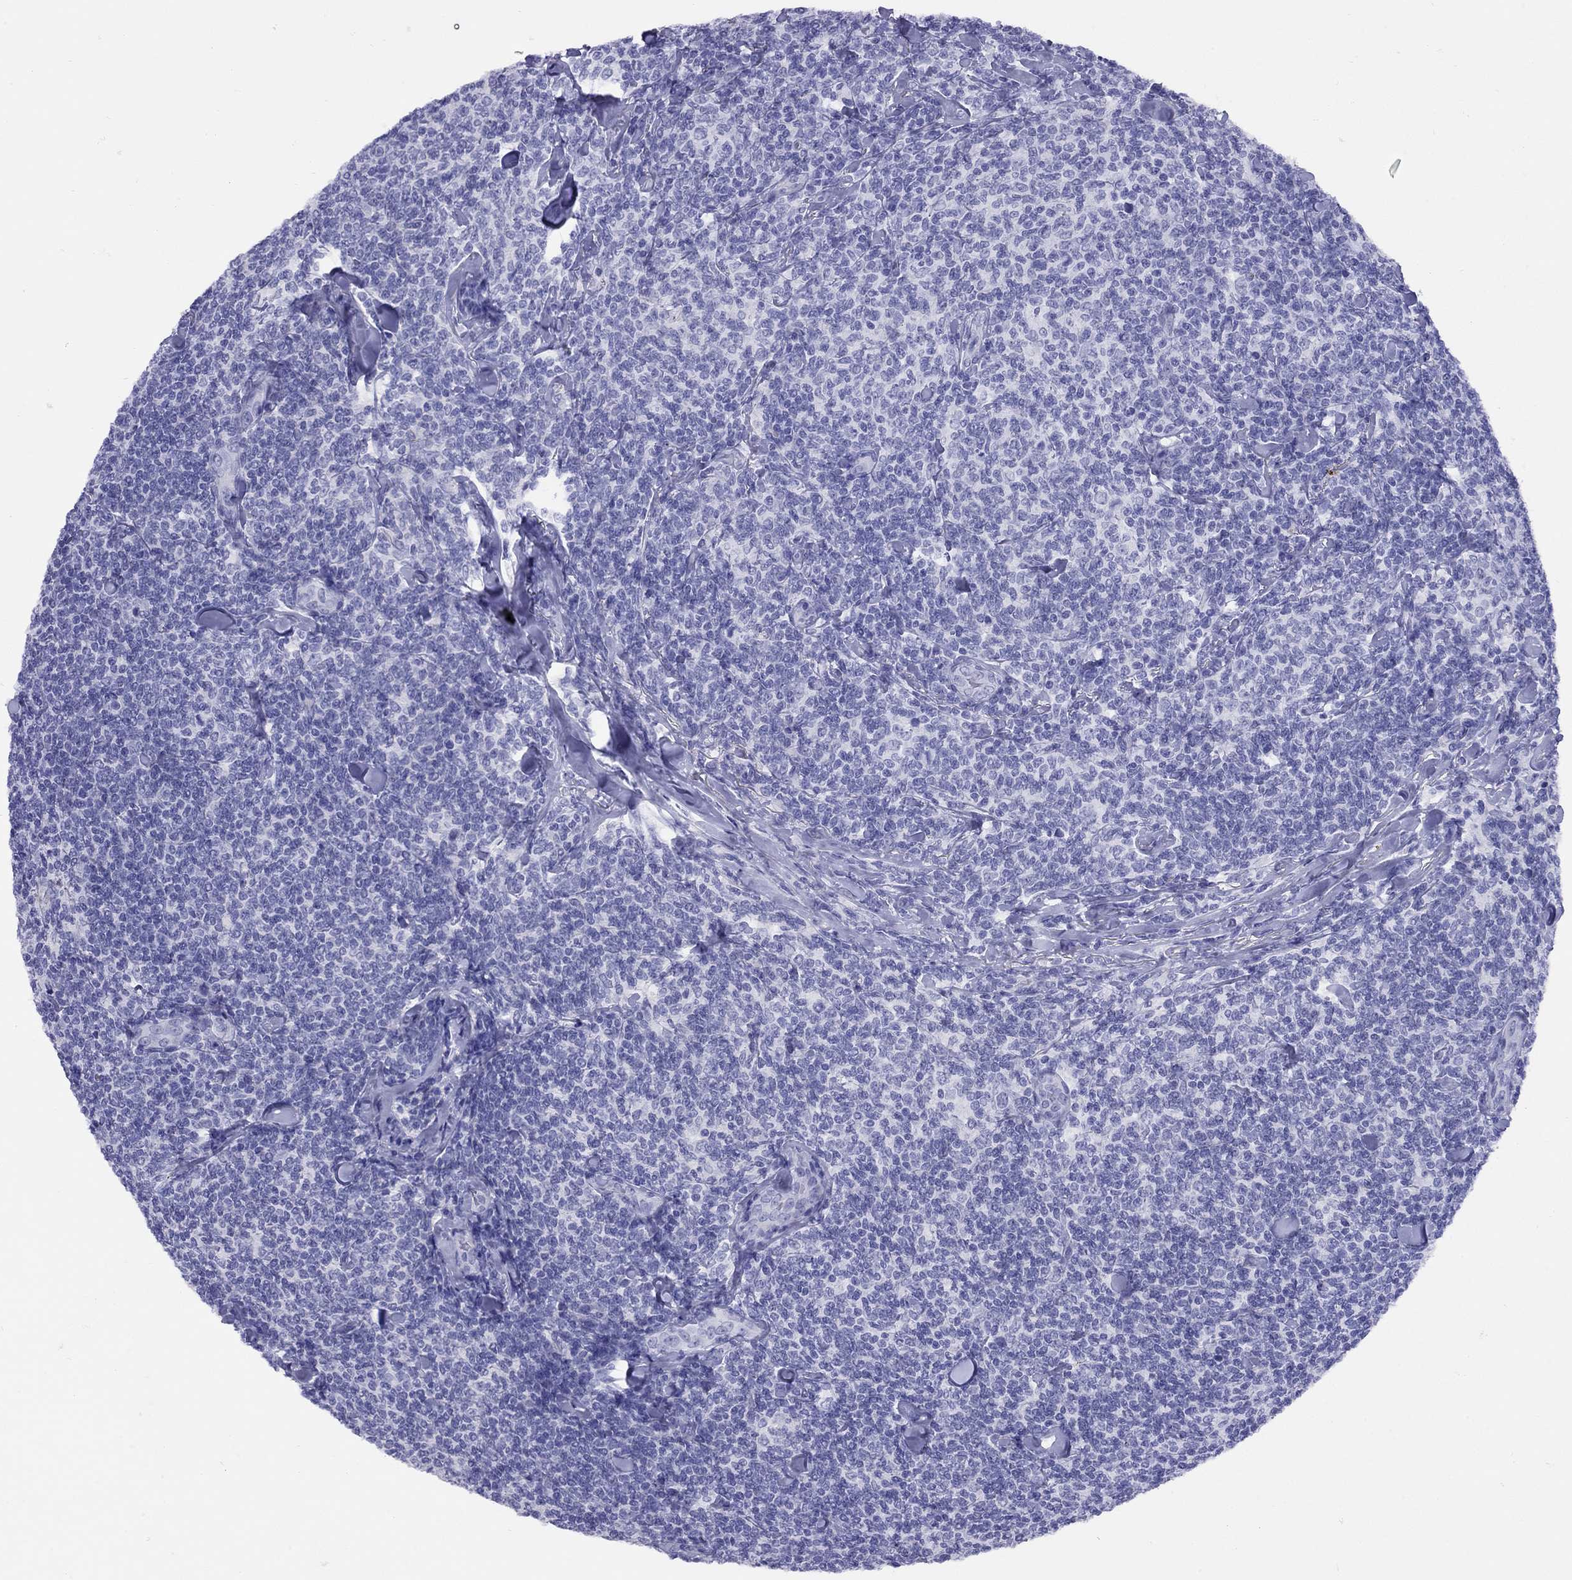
{"staining": {"intensity": "negative", "quantity": "none", "location": "none"}, "tissue": "lymphoma", "cell_type": "Tumor cells", "image_type": "cancer", "snomed": [{"axis": "morphology", "description": "Malignant lymphoma, non-Hodgkin's type, Low grade"}, {"axis": "topography", "description": "Lymph node"}], "caption": "A photomicrograph of lymphoma stained for a protein exhibits no brown staining in tumor cells.", "gene": "GRIA2", "patient": {"sex": "female", "age": 56}}